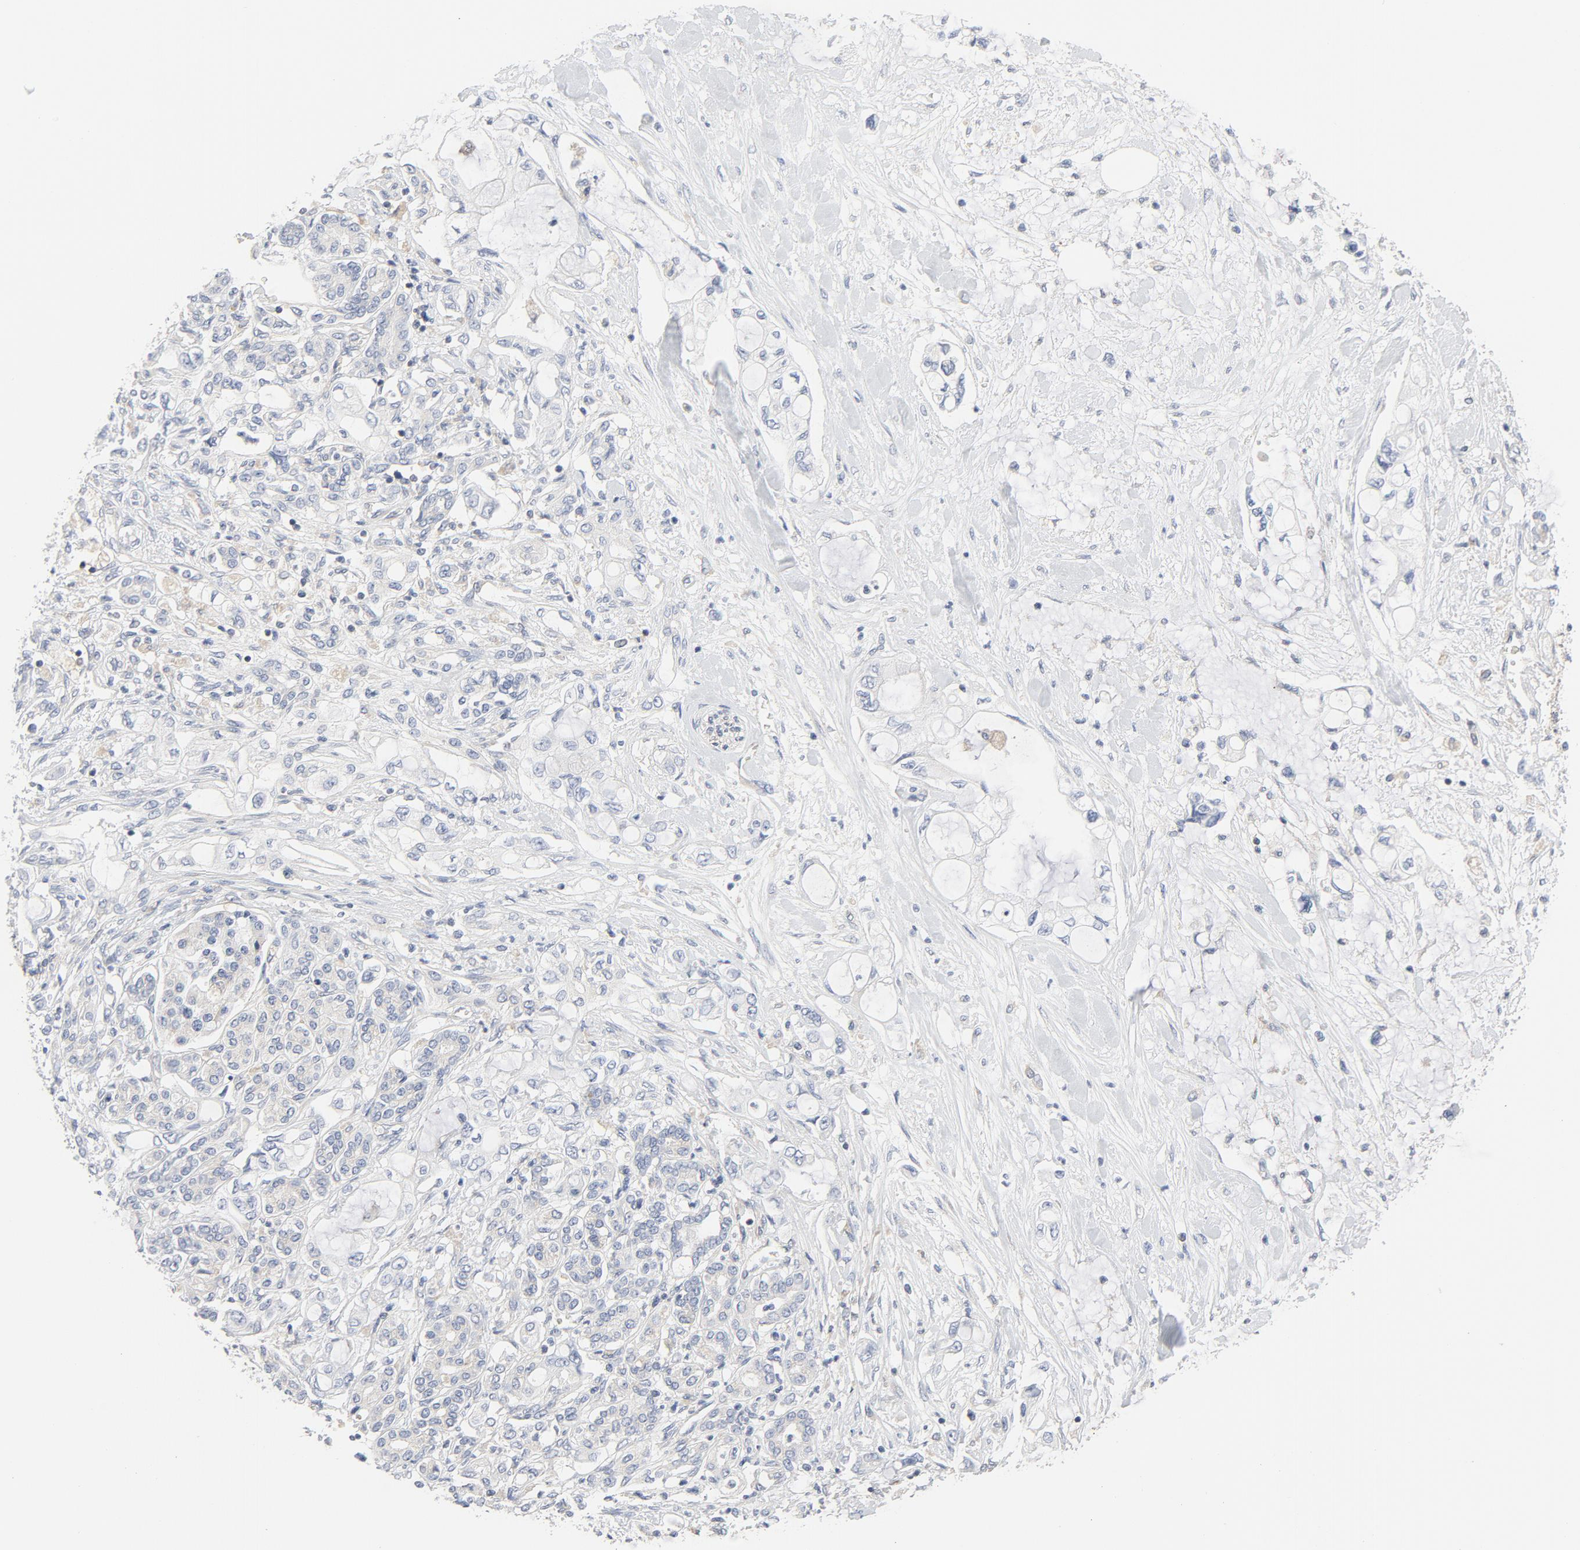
{"staining": {"intensity": "negative", "quantity": "none", "location": "none"}, "tissue": "pancreatic cancer", "cell_type": "Tumor cells", "image_type": "cancer", "snomed": [{"axis": "morphology", "description": "Adenocarcinoma, NOS"}, {"axis": "topography", "description": "Pancreas"}], "caption": "Immunohistochemistry photomicrograph of neoplastic tissue: human adenocarcinoma (pancreatic) stained with DAB displays no significant protein positivity in tumor cells. (Immunohistochemistry, brightfield microscopy, high magnification).", "gene": "RABEP1", "patient": {"sex": "female", "age": 70}}